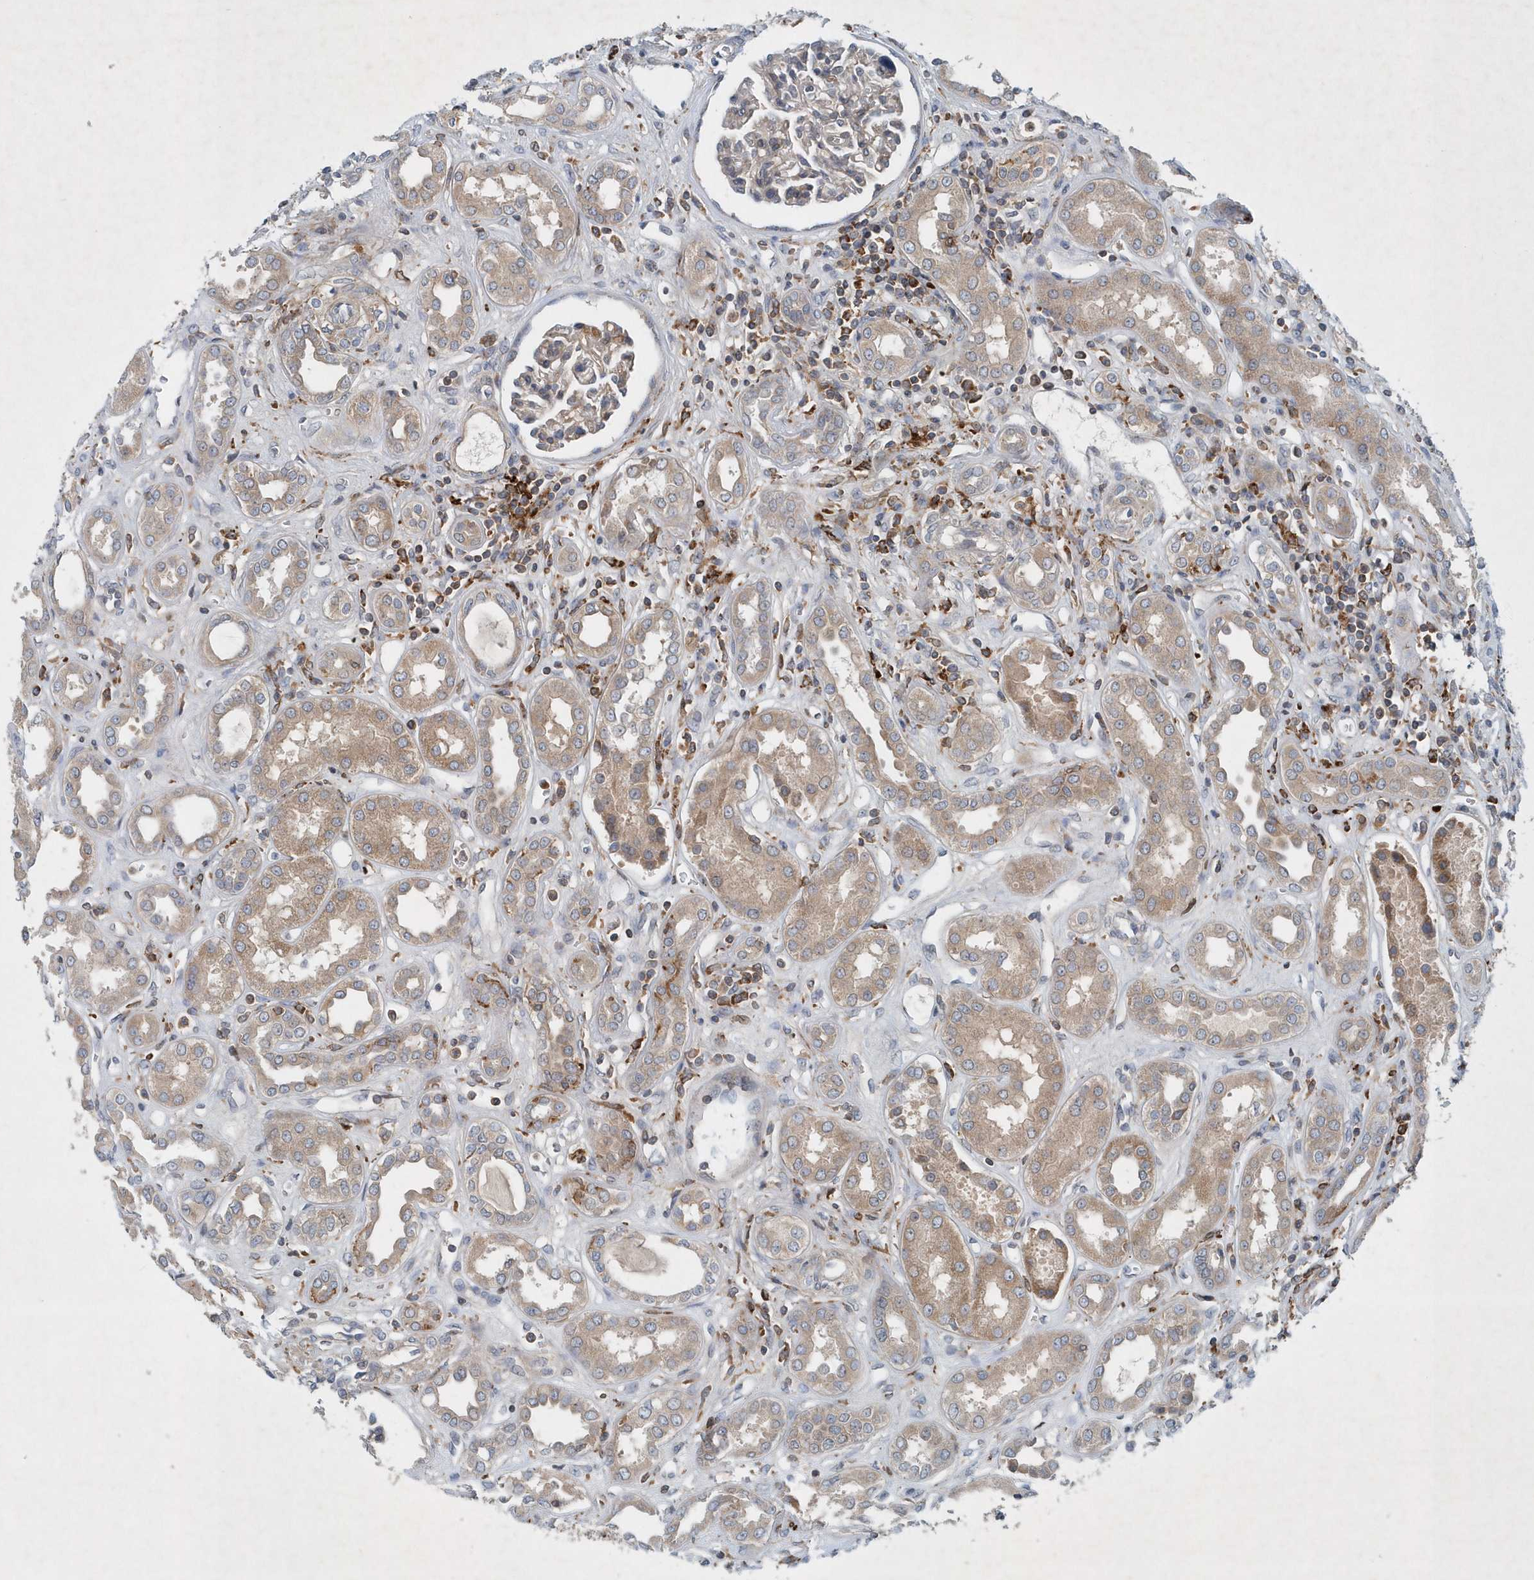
{"staining": {"intensity": "moderate", "quantity": "<25%", "location": "cytoplasmic/membranous"}, "tissue": "kidney", "cell_type": "Cells in glomeruli", "image_type": "normal", "snomed": [{"axis": "morphology", "description": "Normal tissue, NOS"}, {"axis": "topography", "description": "Kidney"}], "caption": "Protein expression analysis of normal kidney demonstrates moderate cytoplasmic/membranous staining in approximately <25% of cells in glomeruli. (Brightfield microscopy of DAB IHC at high magnification).", "gene": "P2RY10", "patient": {"sex": "male", "age": 59}}